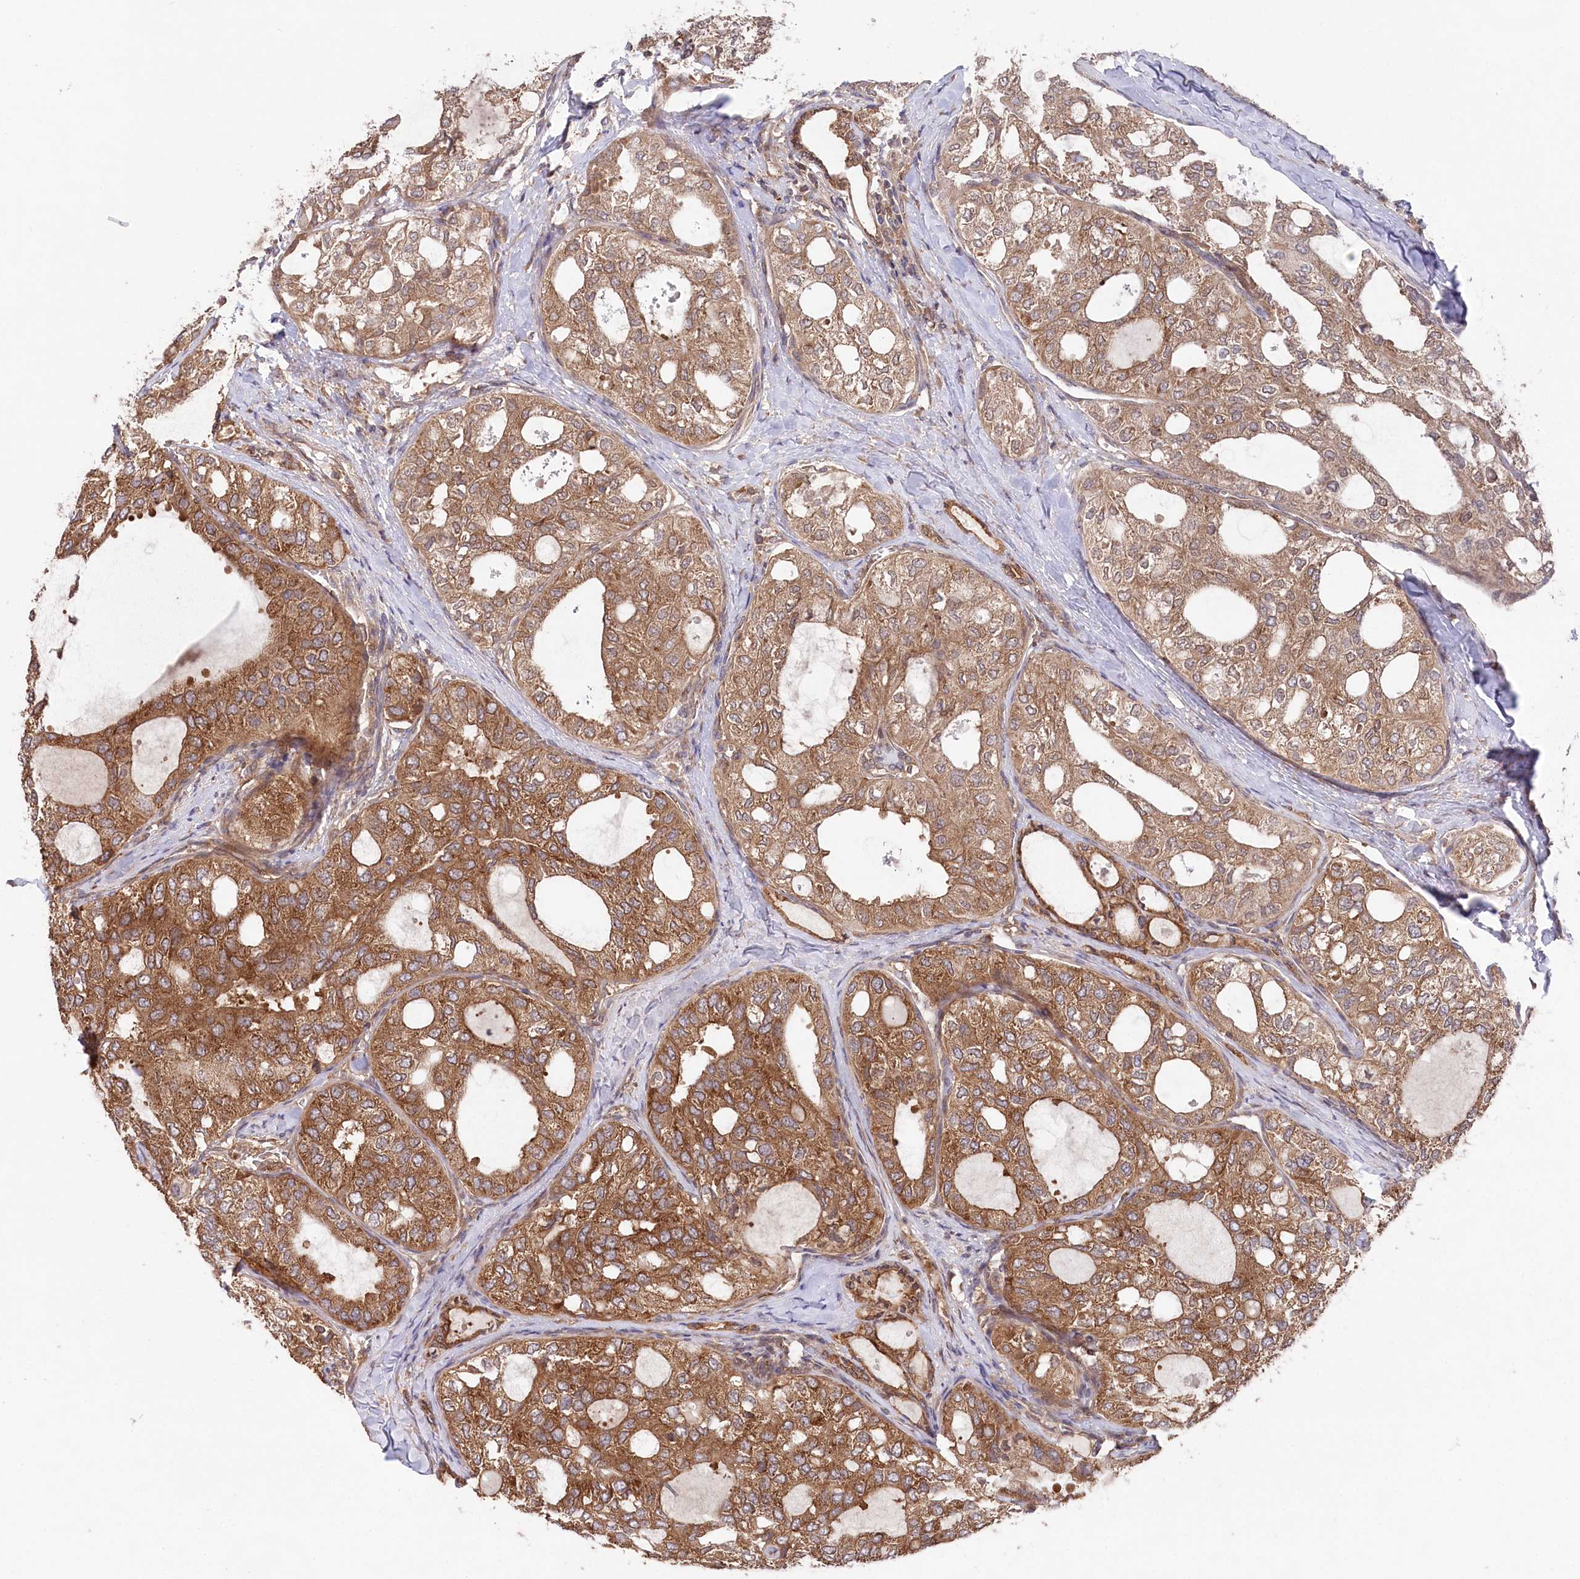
{"staining": {"intensity": "moderate", "quantity": ">75%", "location": "cytoplasmic/membranous"}, "tissue": "thyroid cancer", "cell_type": "Tumor cells", "image_type": "cancer", "snomed": [{"axis": "morphology", "description": "Follicular adenoma carcinoma, NOS"}, {"axis": "topography", "description": "Thyroid gland"}], "caption": "Protein expression analysis of human thyroid cancer (follicular adenoma carcinoma) reveals moderate cytoplasmic/membranous expression in approximately >75% of tumor cells.", "gene": "PPP1R21", "patient": {"sex": "male", "age": 75}}